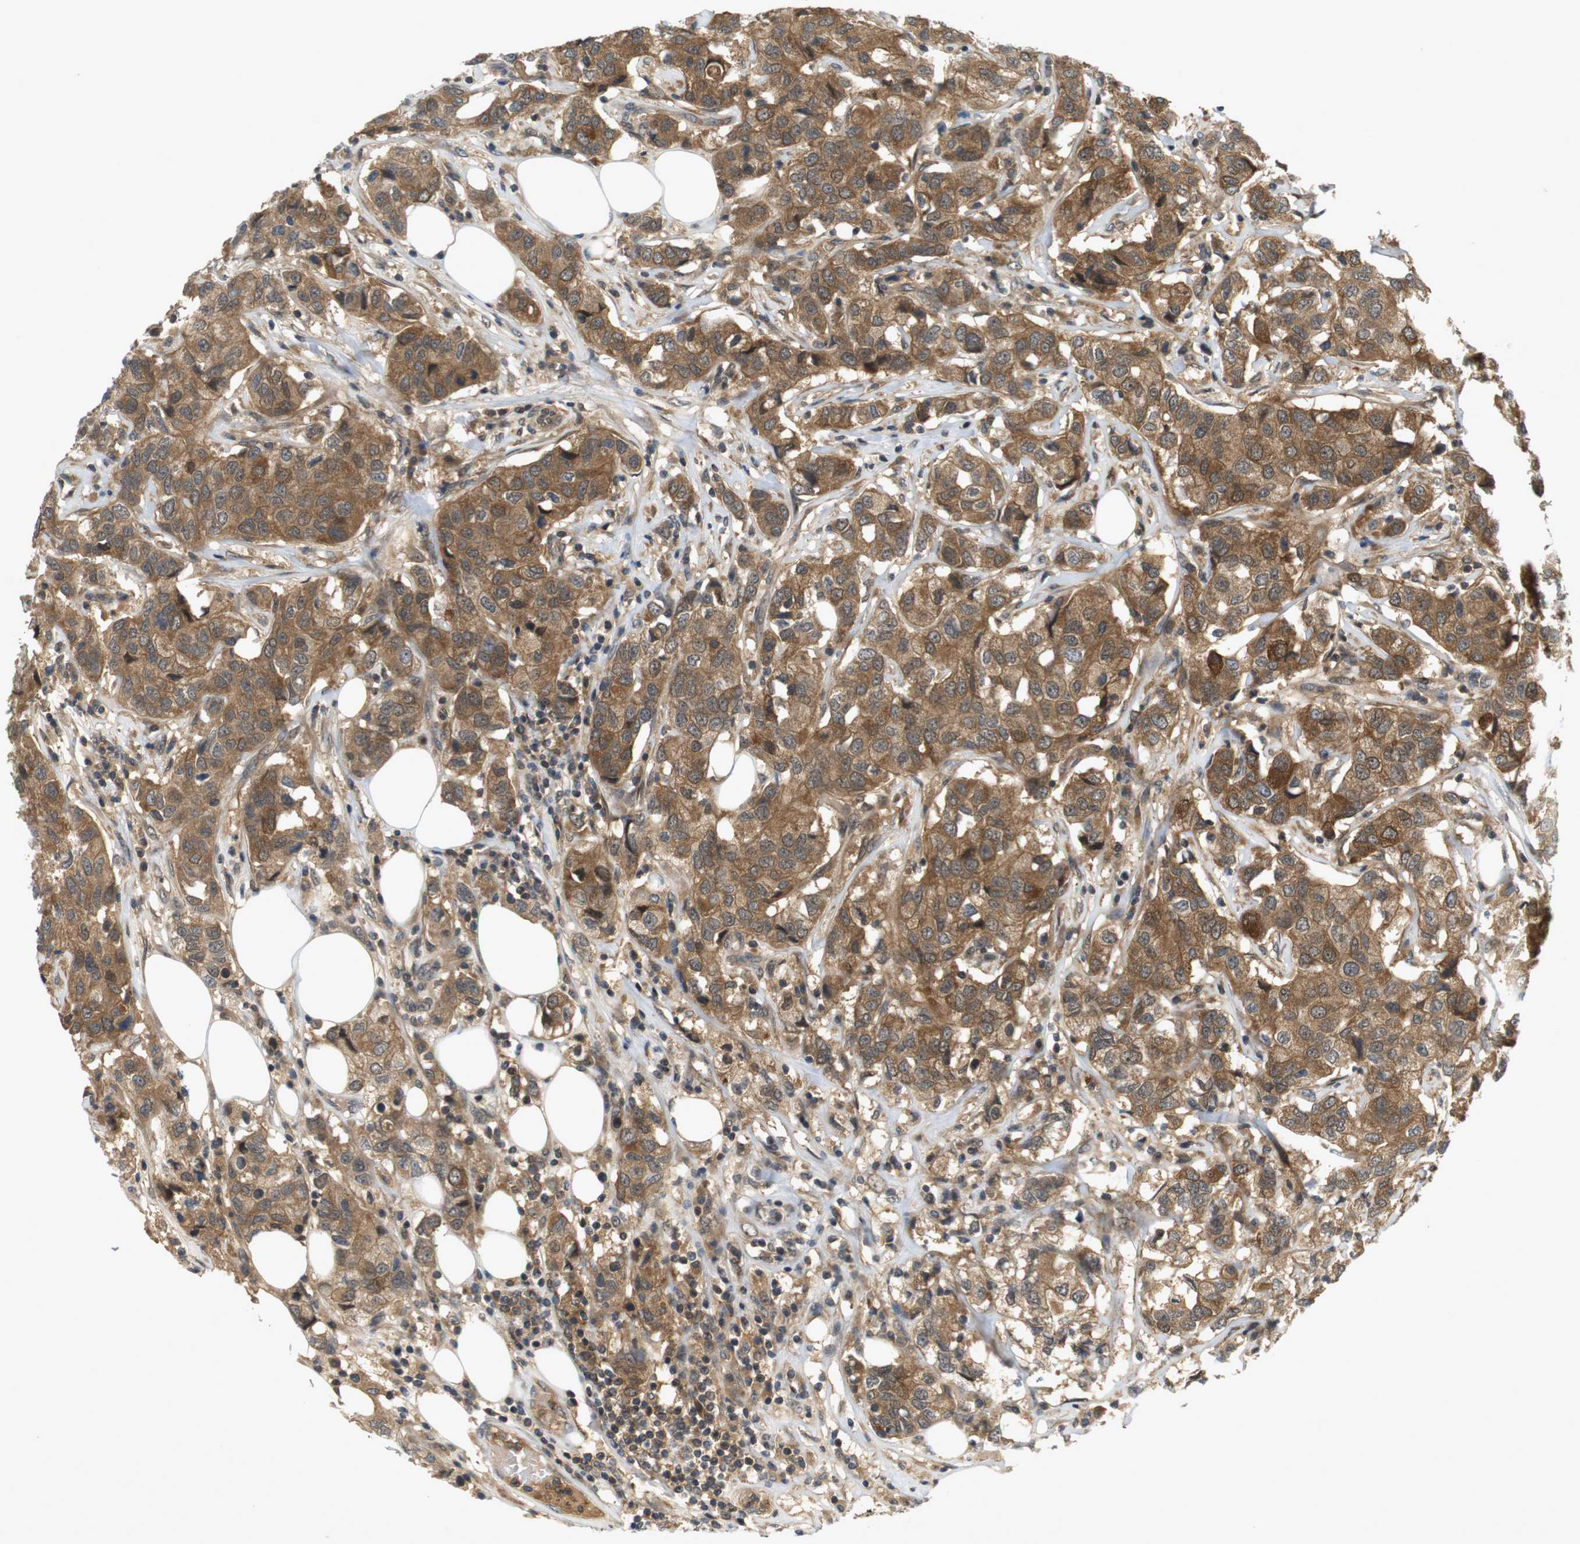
{"staining": {"intensity": "moderate", "quantity": ">75%", "location": "cytoplasmic/membranous"}, "tissue": "breast cancer", "cell_type": "Tumor cells", "image_type": "cancer", "snomed": [{"axis": "morphology", "description": "Duct carcinoma"}, {"axis": "topography", "description": "Breast"}], "caption": "Protein positivity by IHC exhibits moderate cytoplasmic/membranous expression in about >75% of tumor cells in breast cancer. The staining was performed using DAB (3,3'-diaminobenzidine), with brown indicating positive protein expression. Nuclei are stained blue with hematoxylin.", "gene": "NFKBIE", "patient": {"sex": "female", "age": 80}}